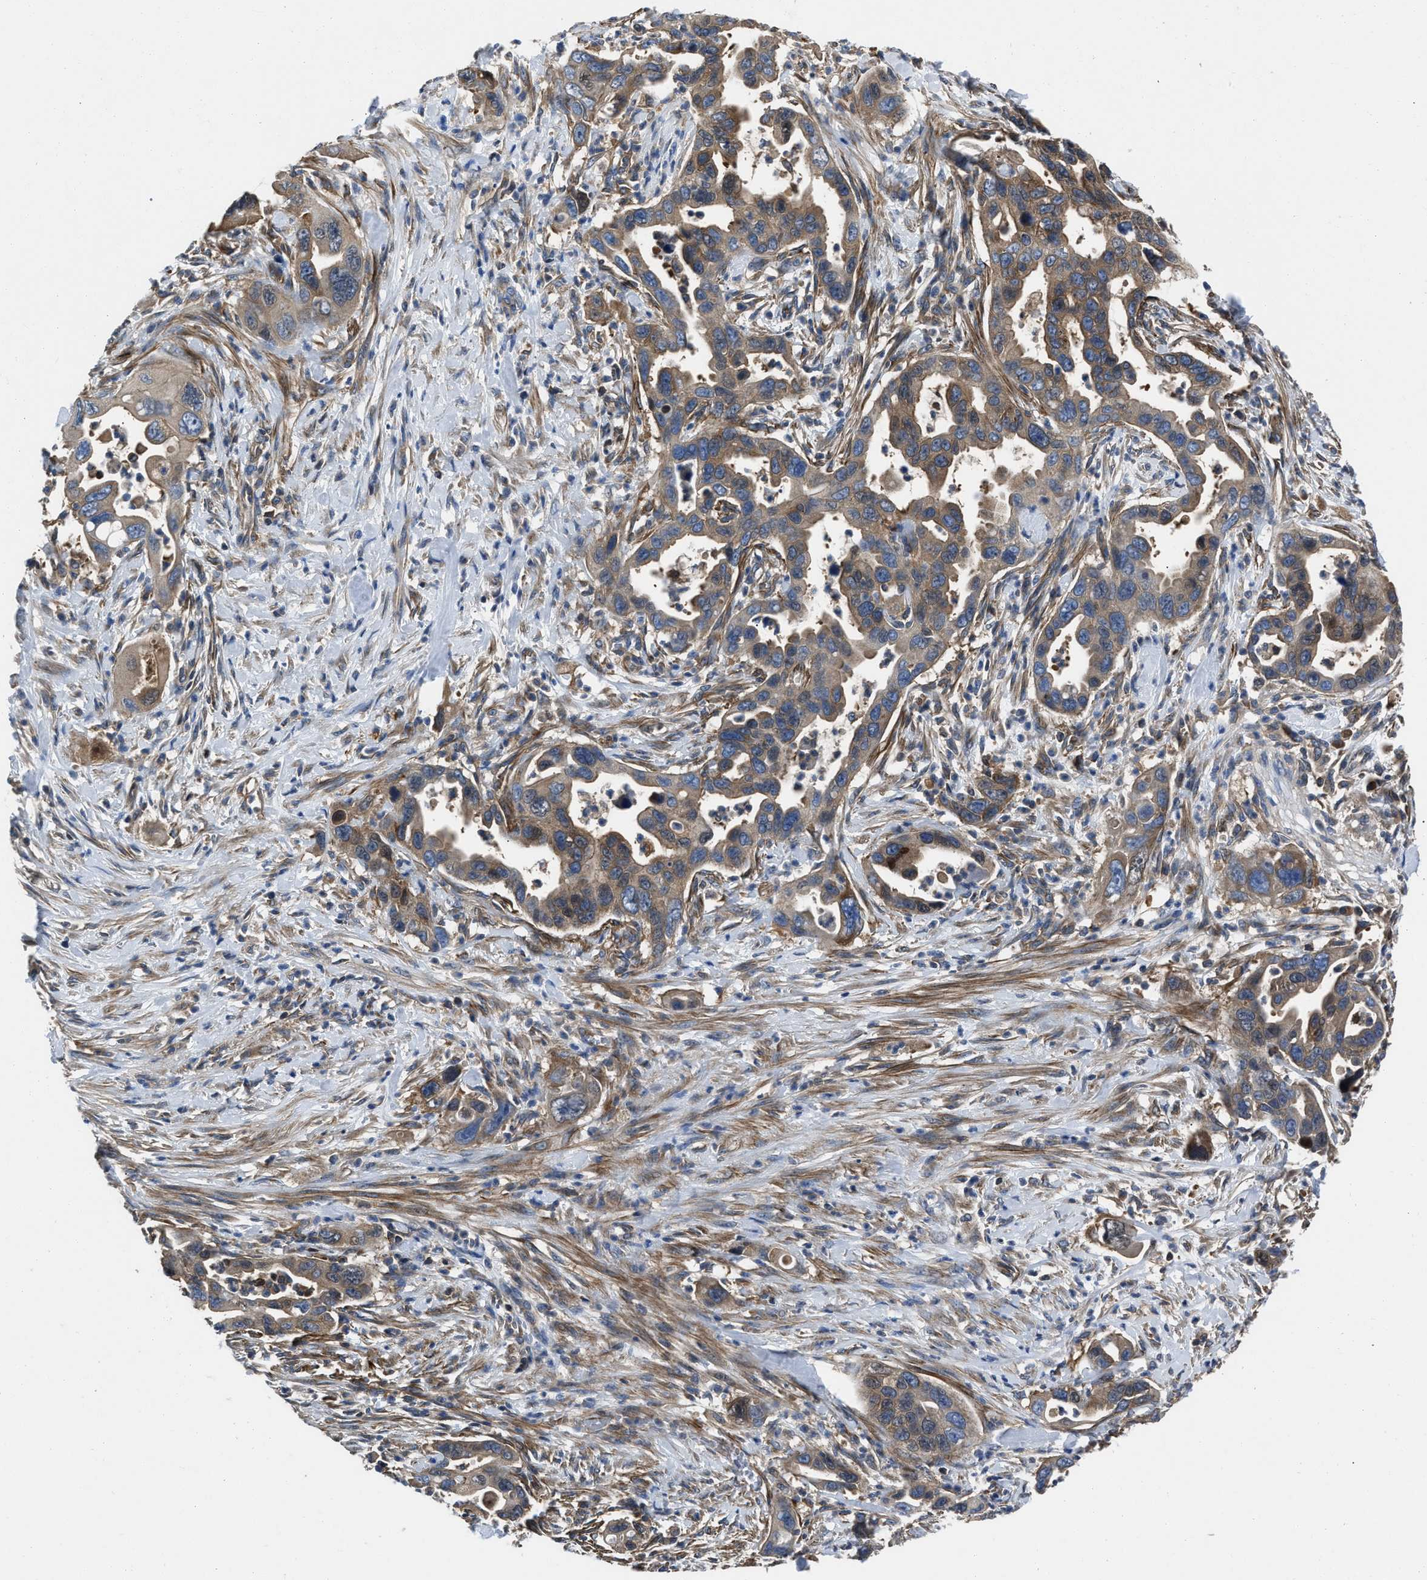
{"staining": {"intensity": "moderate", "quantity": ">75%", "location": "cytoplasmic/membranous"}, "tissue": "pancreatic cancer", "cell_type": "Tumor cells", "image_type": "cancer", "snomed": [{"axis": "morphology", "description": "Adenocarcinoma, NOS"}, {"axis": "topography", "description": "Pancreas"}], "caption": "Protein expression analysis of pancreatic cancer (adenocarcinoma) exhibits moderate cytoplasmic/membranous staining in about >75% of tumor cells.", "gene": "YARS1", "patient": {"sex": "female", "age": 70}}